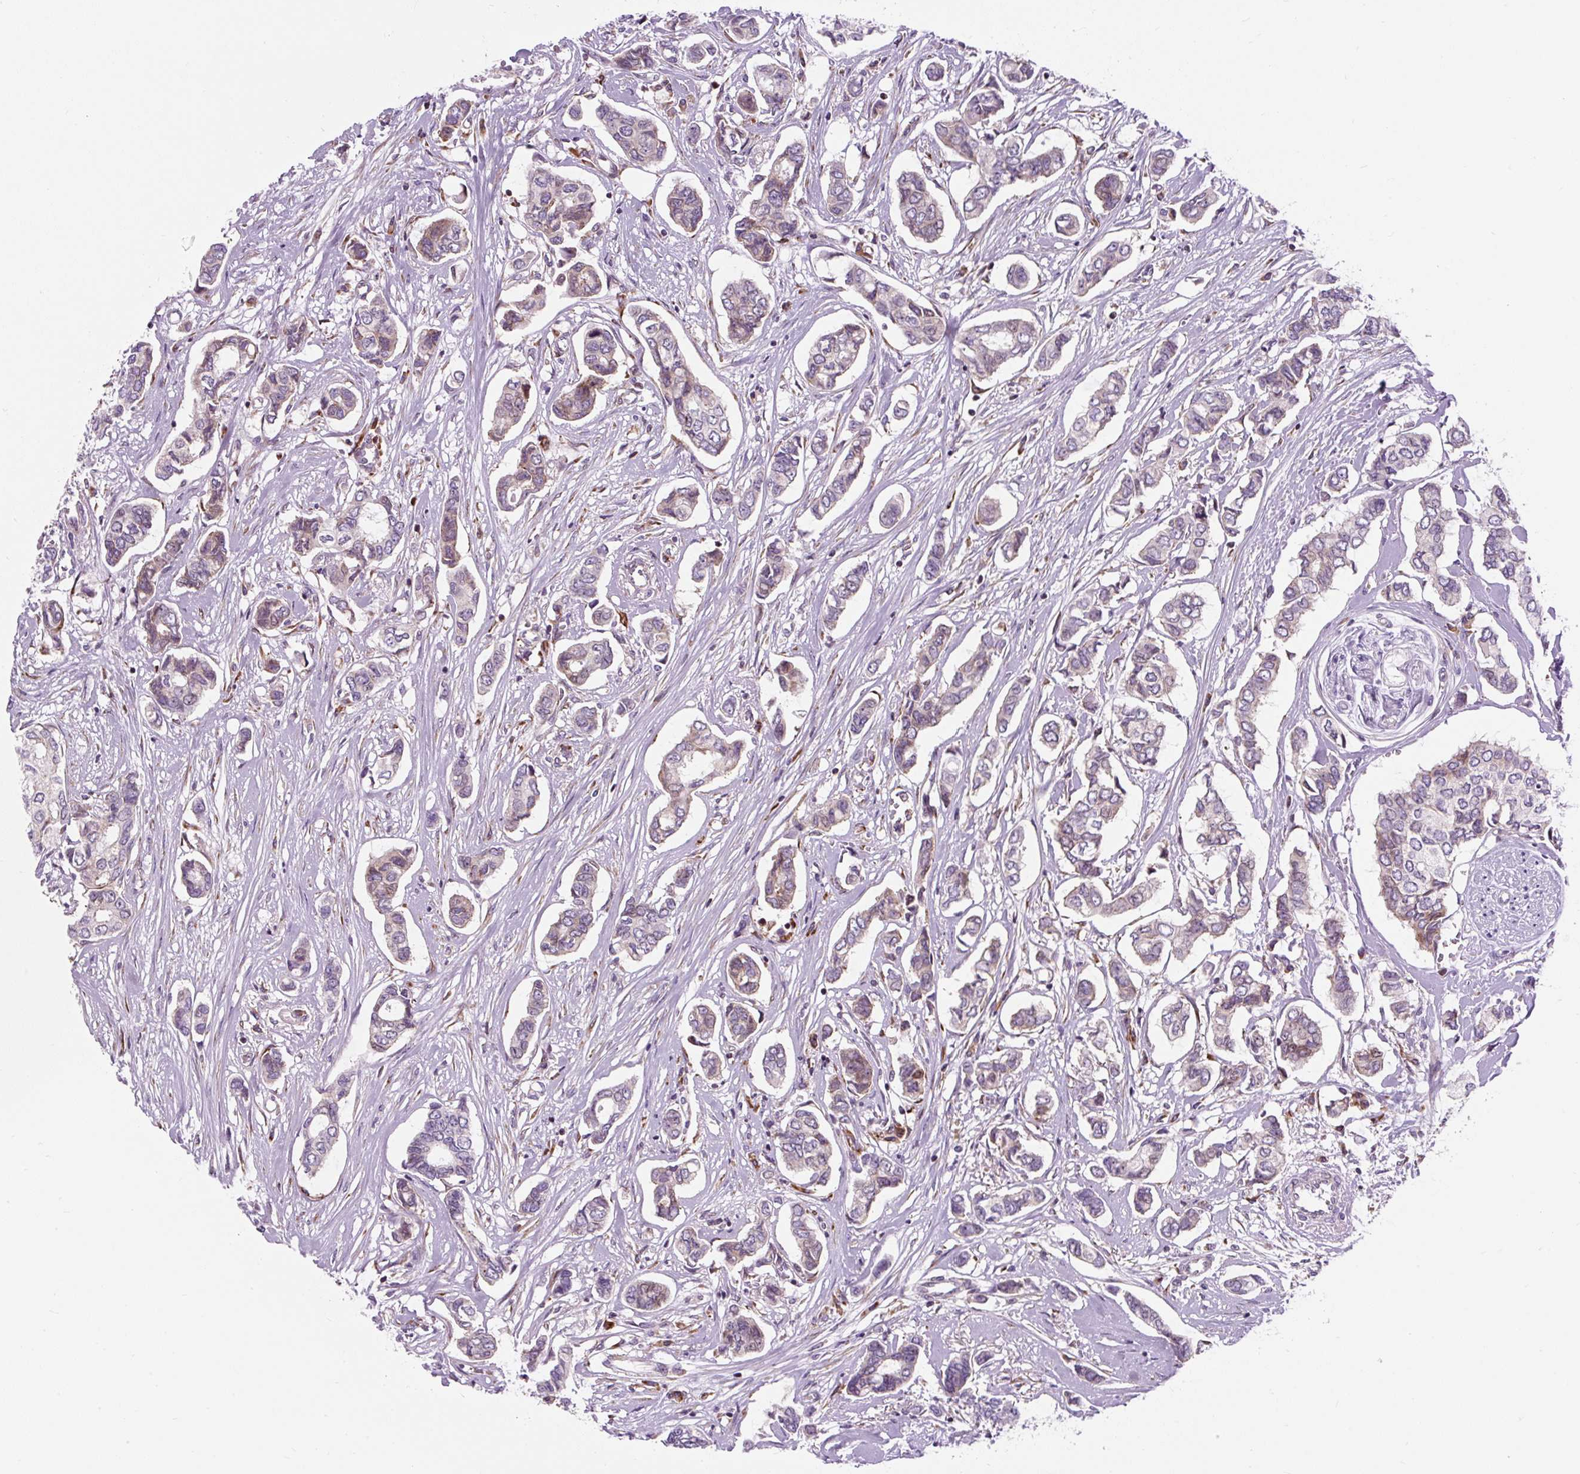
{"staining": {"intensity": "weak", "quantity": "<25%", "location": "cytoplasmic/membranous"}, "tissue": "breast cancer", "cell_type": "Tumor cells", "image_type": "cancer", "snomed": [{"axis": "morphology", "description": "Duct carcinoma"}, {"axis": "topography", "description": "Breast"}], "caption": "Immunohistochemistry image of neoplastic tissue: human infiltrating ductal carcinoma (breast) stained with DAB (3,3'-diaminobenzidine) exhibits no significant protein staining in tumor cells. (Stains: DAB IHC with hematoxylin counter stain, Microscopy: brightfield microscopy at high magnification).", "gene": "CISD3", "patient": {"sex": "female", "age": 73}}